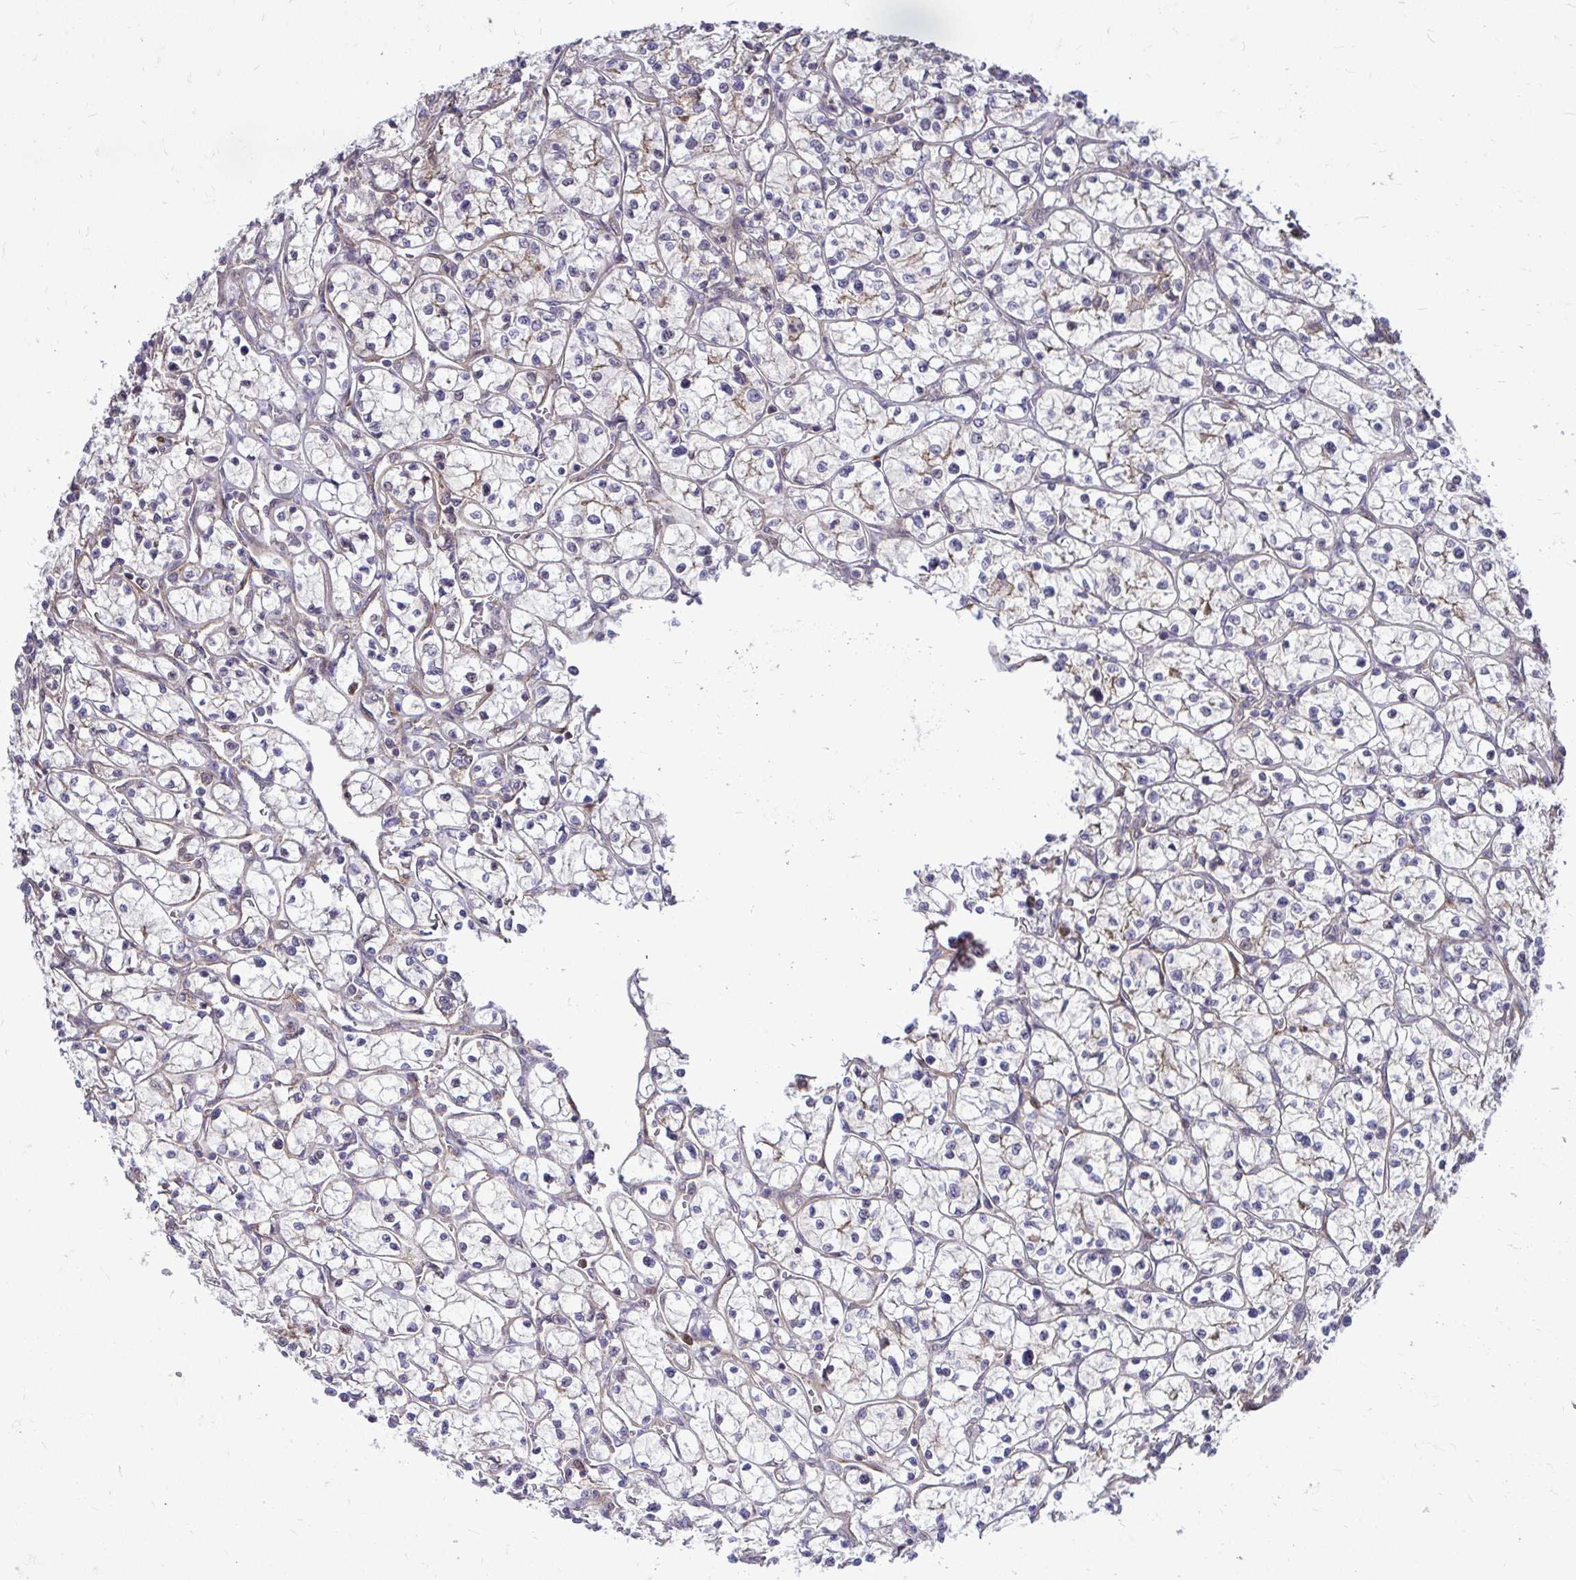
{"staining": {"intensity": "negative", "quantity": "none", "location": "none"}, "tissue": "renal cancer", "cell_type": "Tumor cells", "image_type": "cancer", "snomed": [{"axis": "morphology", "description": "Adenocarcinoma, NOS"}, {"axis": "topography", "description": "Kidney"}], "caption": "Immunohistochemistry image of renal cancer (adenocarcinoma) stained for a protein (brown), which reveals no positivity in tumor cells.", "gene": "TRIP6", "patient": {"sex": "female", "age": 64}}